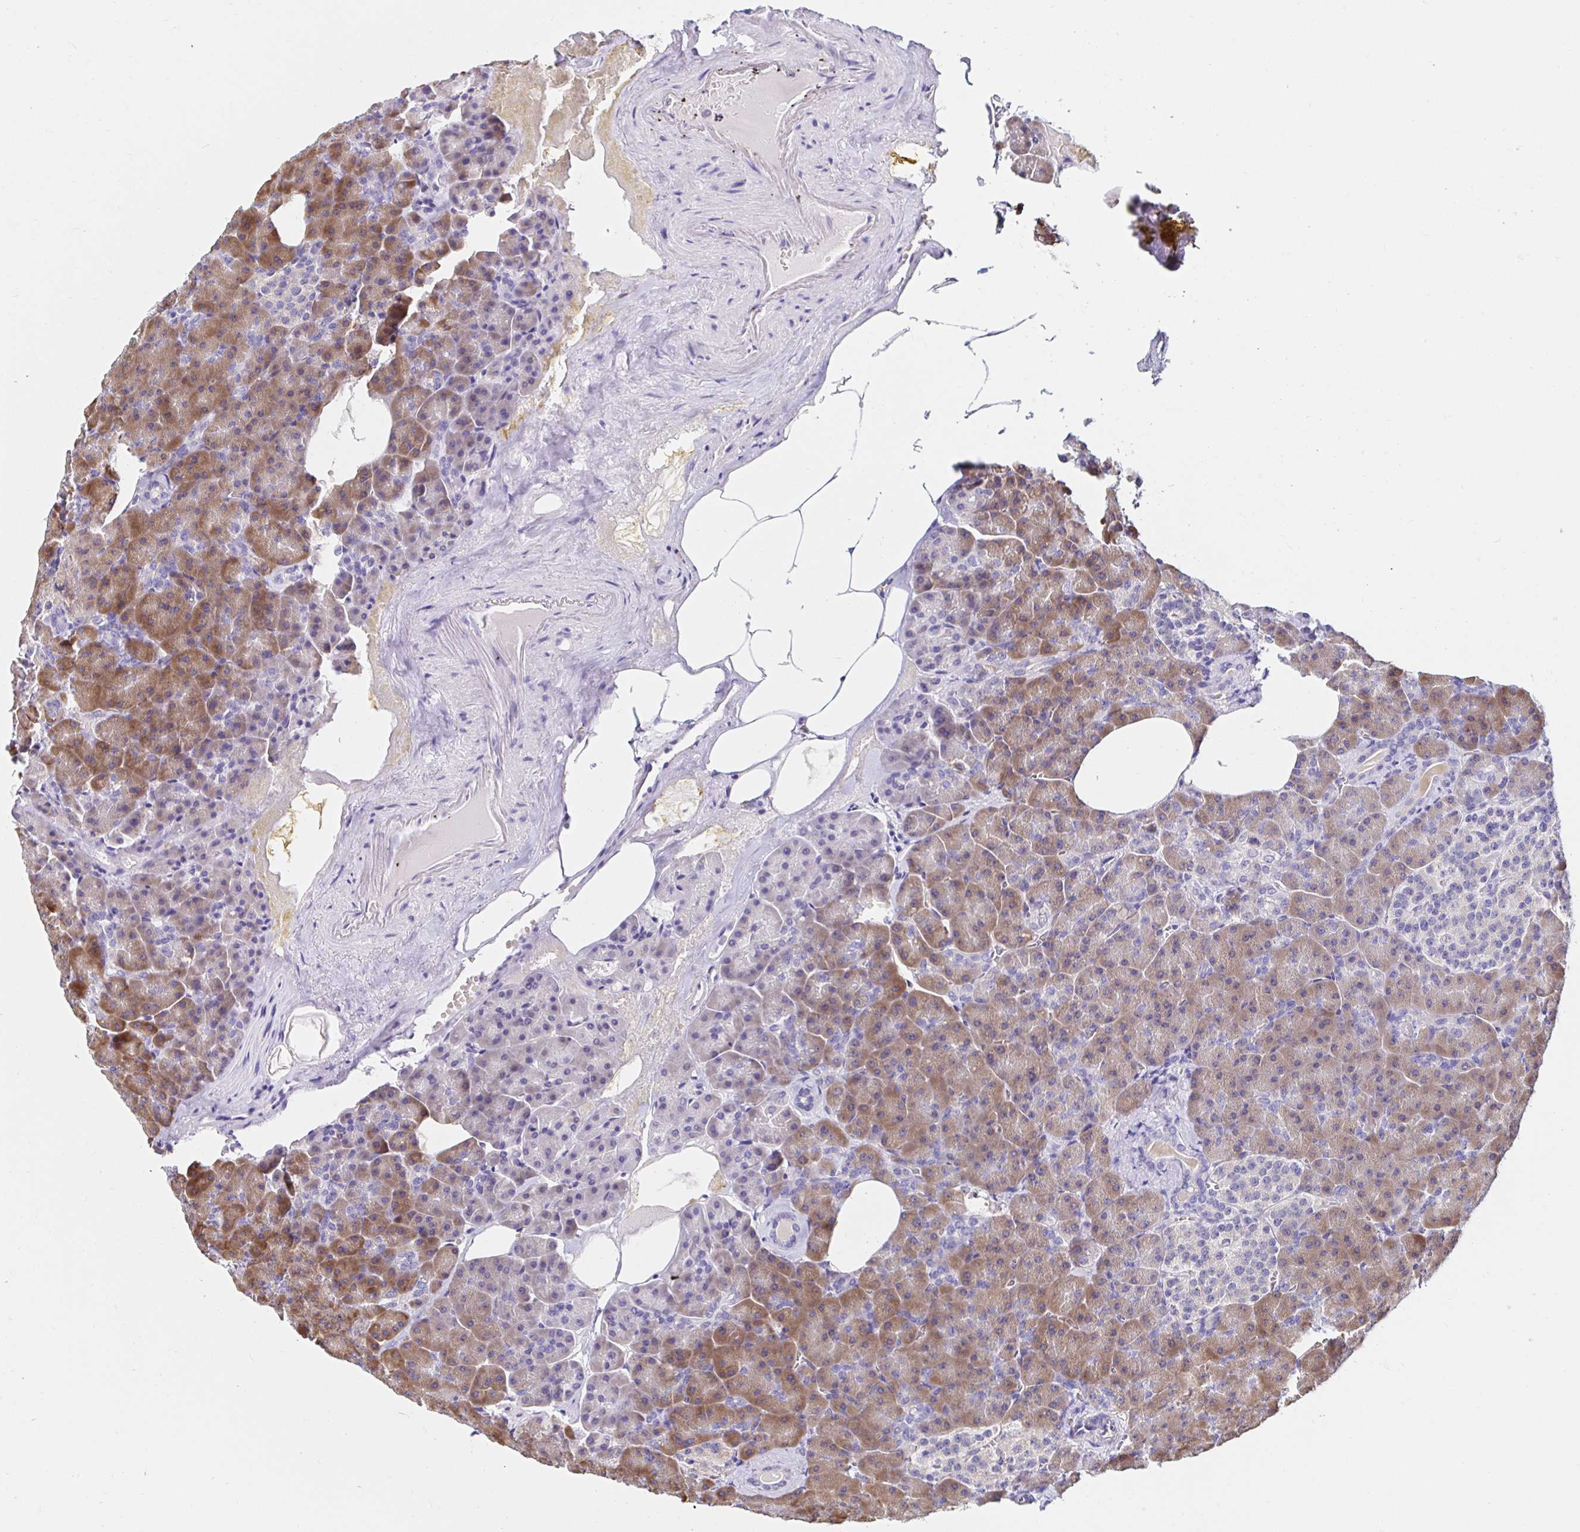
{"staining": {"intensity": "moderate", "quantity": "25%-75%", "location": "cytoplasmic/membranous"}, "tissue": "pancreas", "cell_type": "Exocrine glandular cells", "image_type": "normal", "snomed": [{"axis": "morphology", "description": "Normal tissue, NOS"}, {"axis": "topography", "description": "Pancreas"}], "caption": "This micrograph demonstrates immunohistochemistry (IHC) staining of normal human pancreas, with medium moderate cytoplasmic/membranous staining in approximately 25%-75% of exocrine glandular cells.", "gene": "VSIG2", "patient": {"sex": "female", "age": 74}}